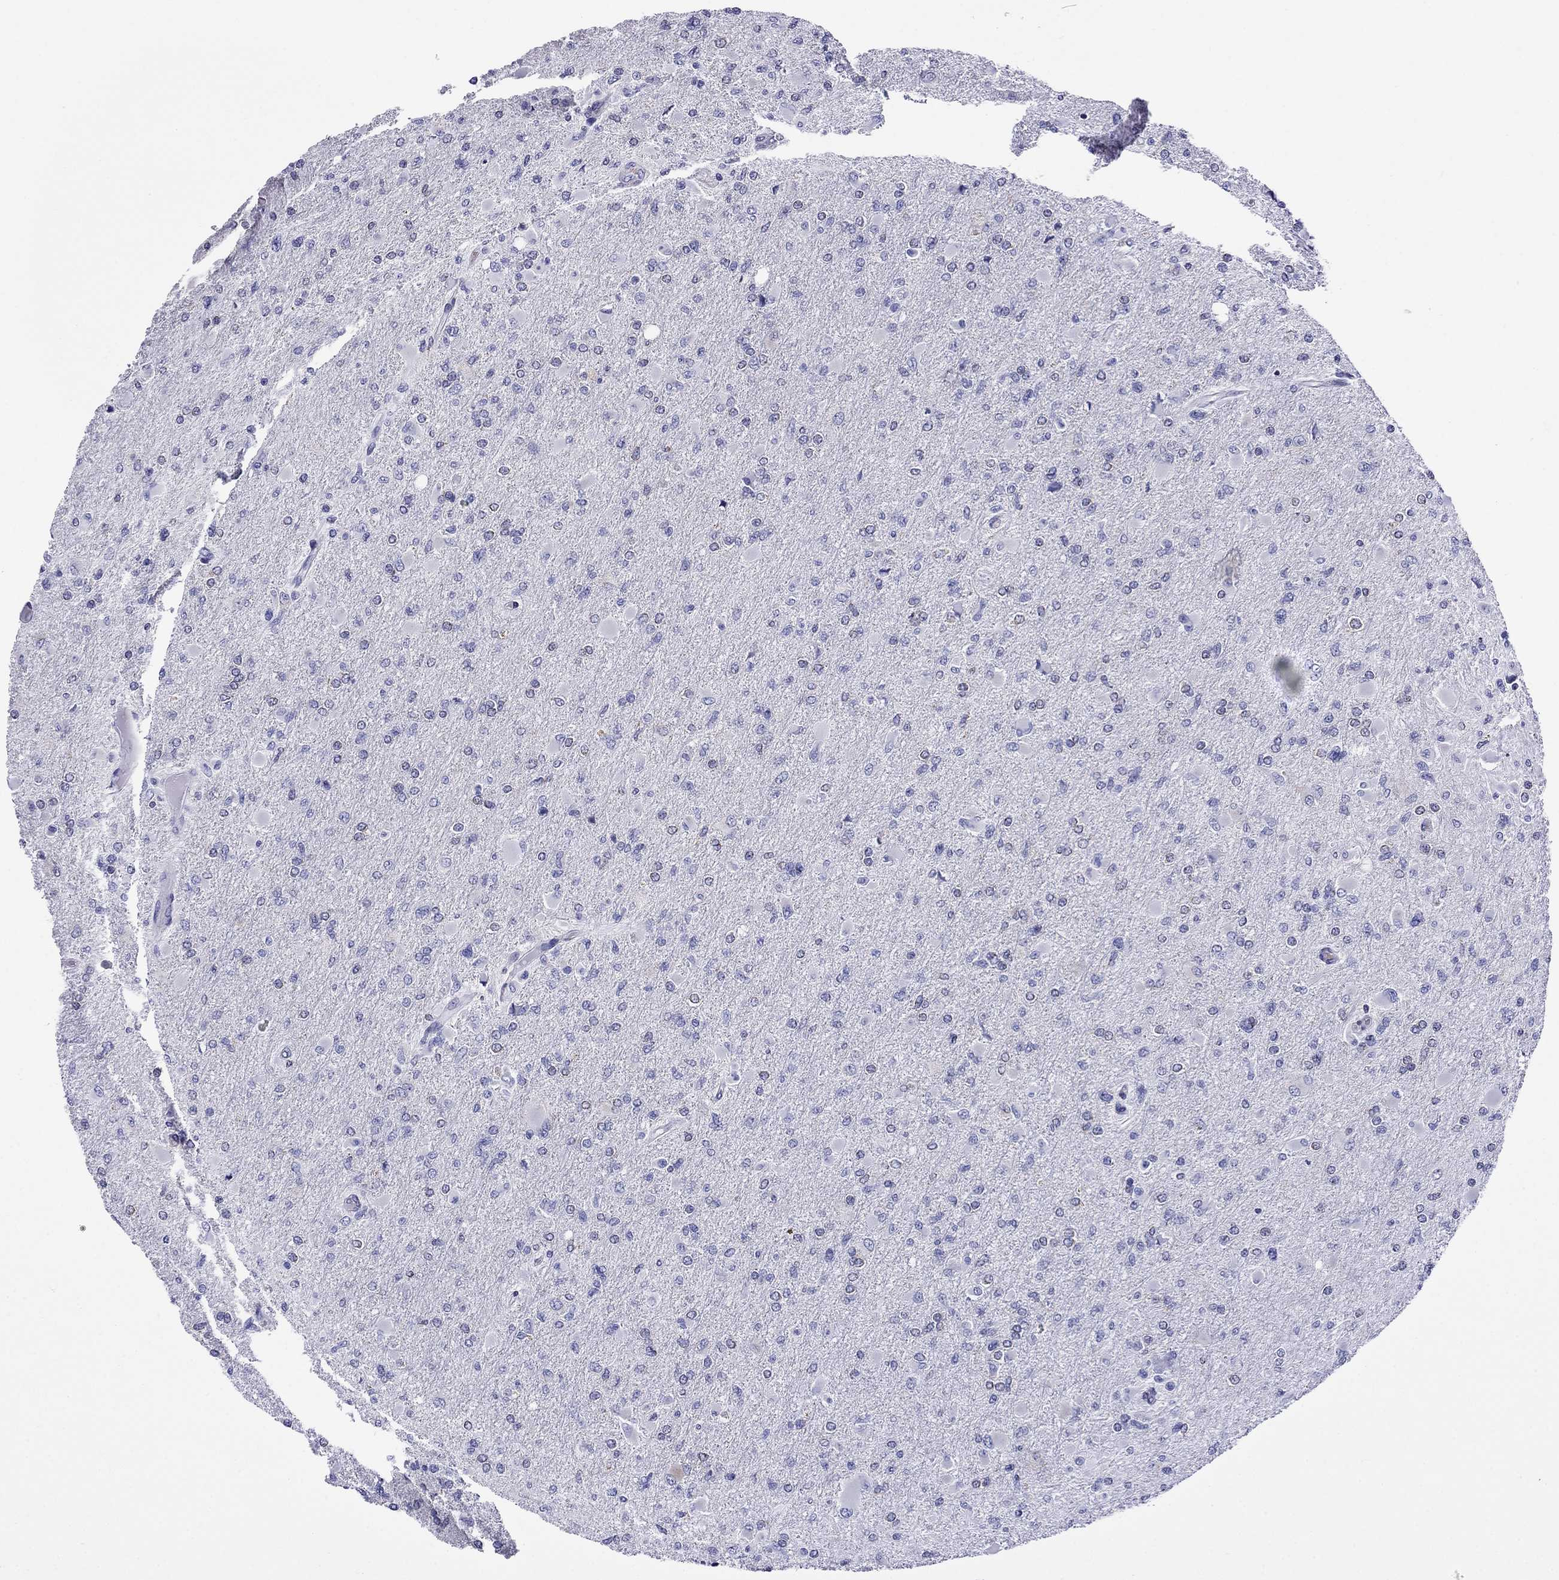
{"staining": {"intensity": "negative", "quantity": "none", "location": "none"}, "tissue": "glioma", "cell_type": "Tumor cells", "image_type": "cancer", "snomed": [{"axis": "morphology", "description": "Glioma, malignant, High grade"}, {"axis": "topography", "description": "Cerebral cortex"}], "caption": "The image shows no significant expression in tumor cells of malignant glioma (high-grade).", "gene": "SCG2", "patient": {"sex": "female", "age": 36}}